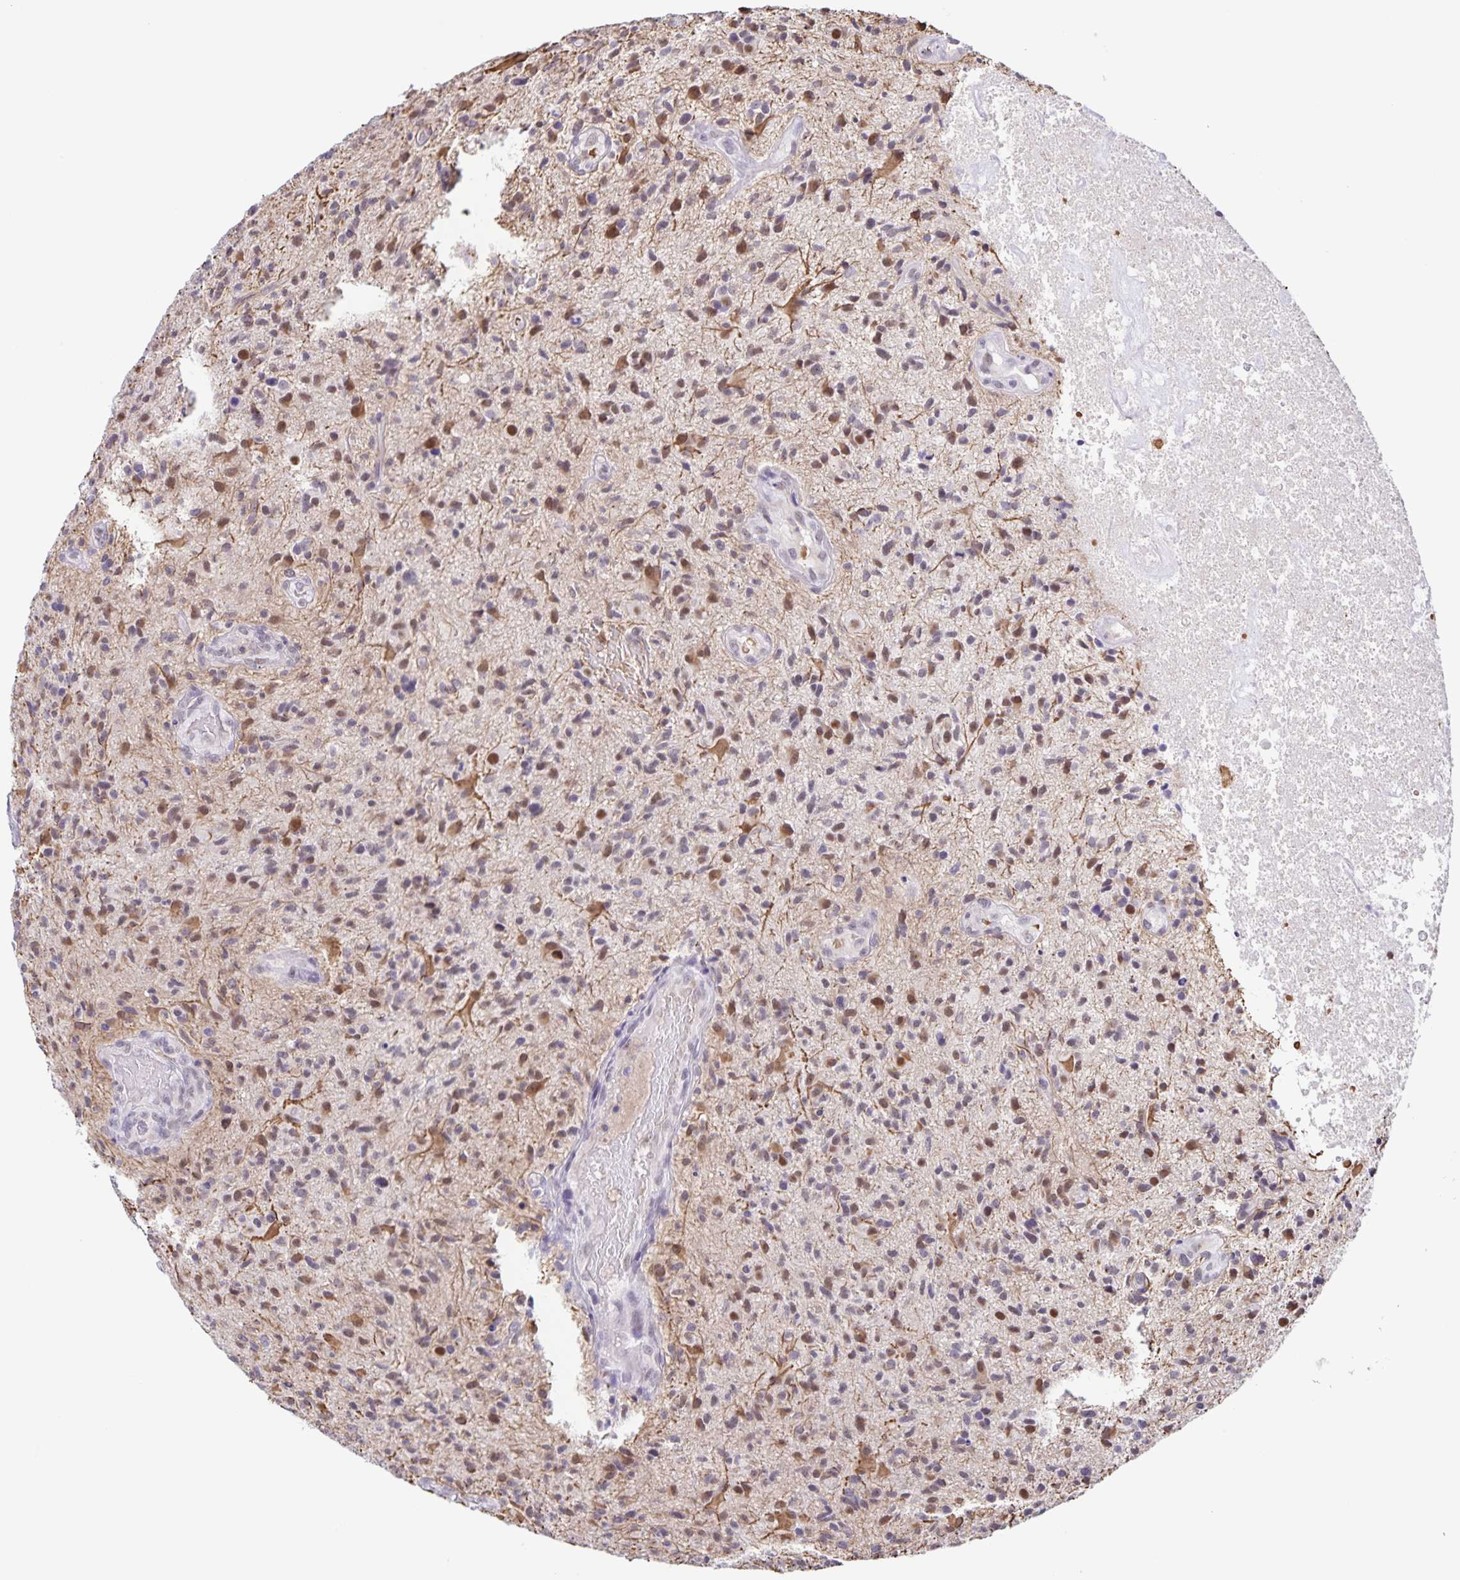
{"staining": {"intensity": "moderate", "quantity": "<25%", "location": "nuclear"}, "tissue": "glioma", "cell_type": "Tumor cells", "image_type": "cancer", "snomed": [{"axis": "morphology", "description": "Glioma, malignant, High grade"}, {"axis": "topography", "description": "Brain"}], "caption": "A micrograph of glioma stained for a protein demonstrates moderate nuclear brown staining in tumor cells. (IHC, brightfield microscopy, high magnification).", "gene": "STPG4", "patient": {"sex": "male", "age": 55}}